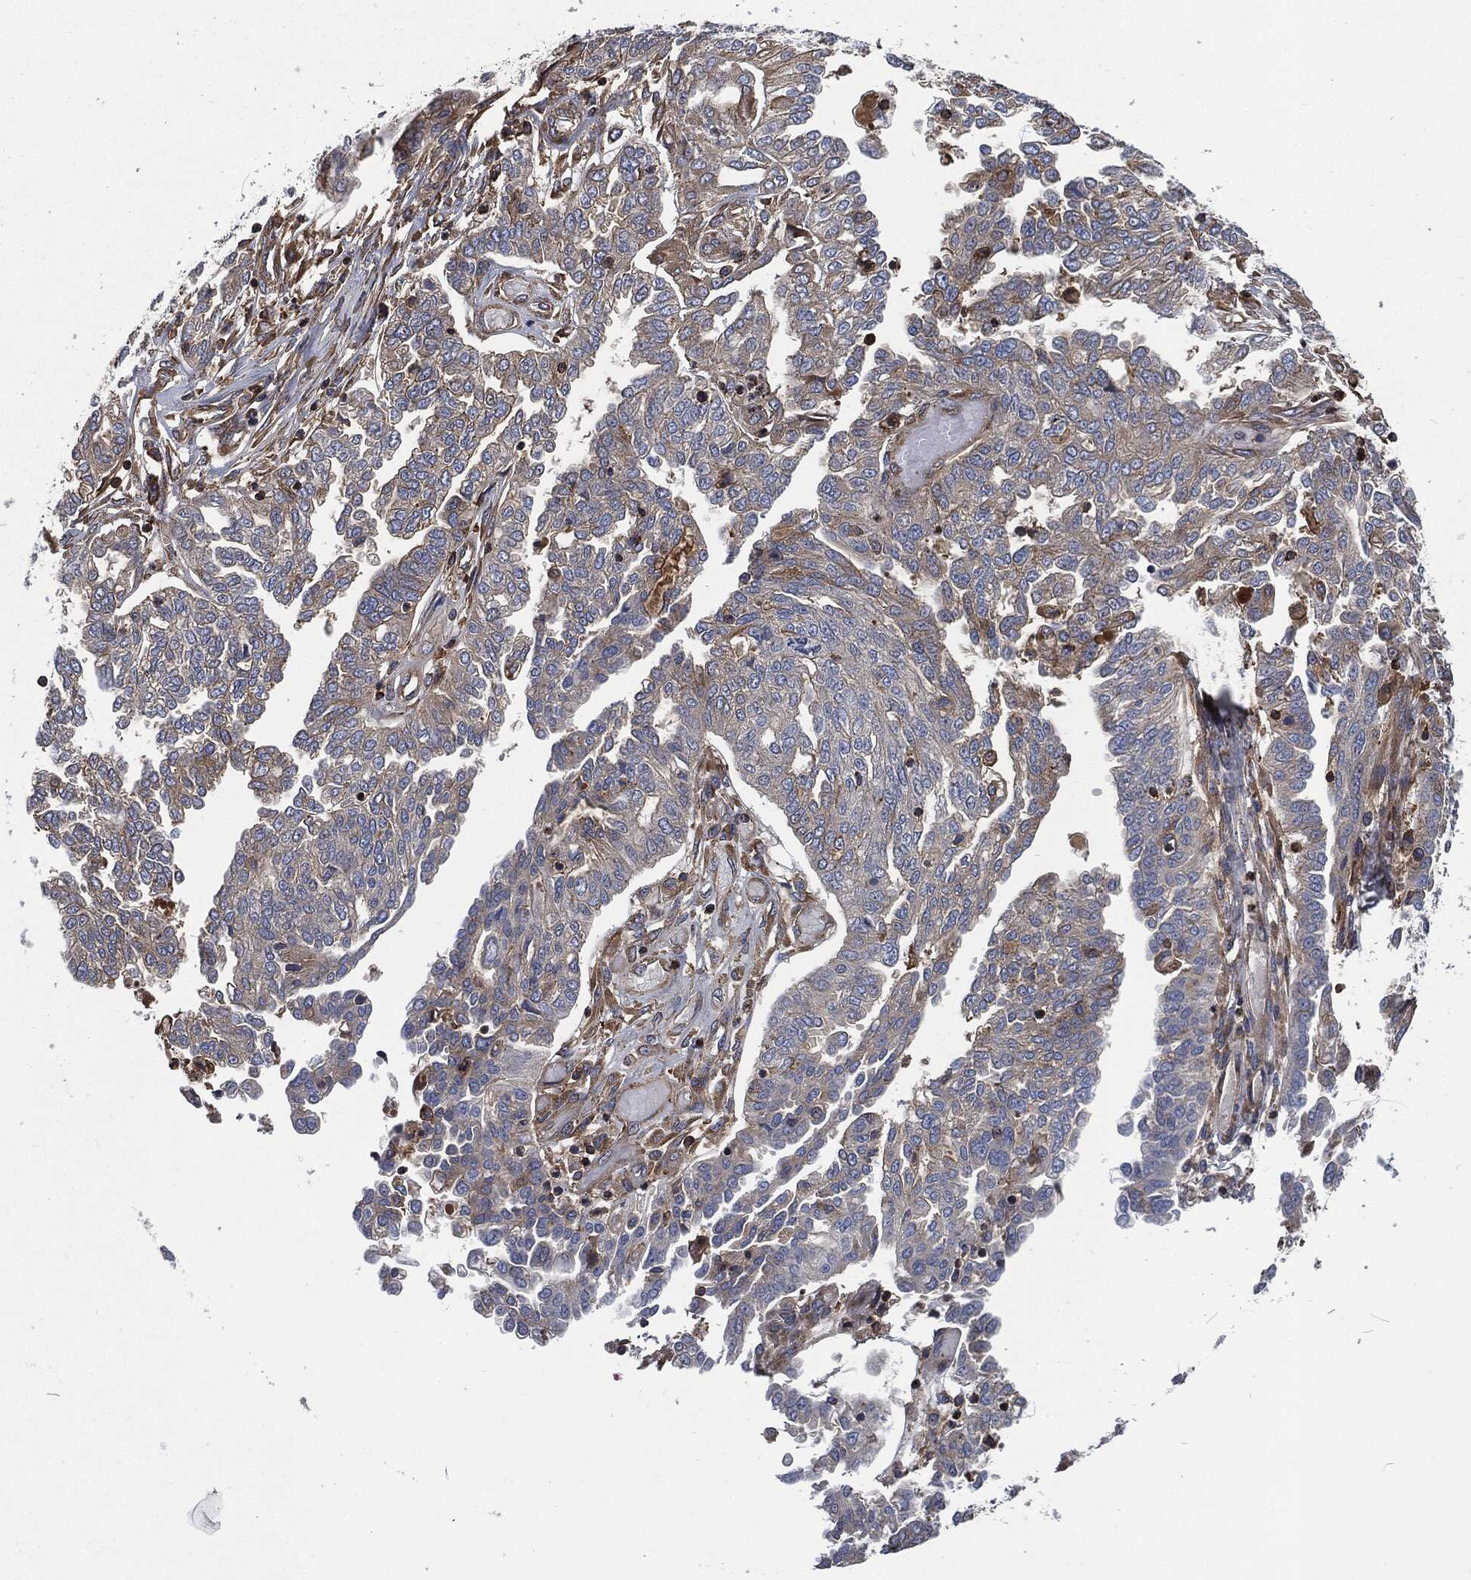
{"staining": {"intensity": "negative", "quantity": "none", "location": "none"}, "tissue": "ovarian cancer", "cell_type": "Tumor cells", "image_type": "cancer", "snomed": [{"axis": "morphology", "description": "Cystadenocarcinoma, serous, NOS"}, {"axis": "topography", "description": "Ovary"}], "caption": "Ovarian cancer was stained to show a protein in brown. There is no significant staining in tumor cells.", "gene": "LGALS9", "patient": {"sex": "female", "age": 67}}